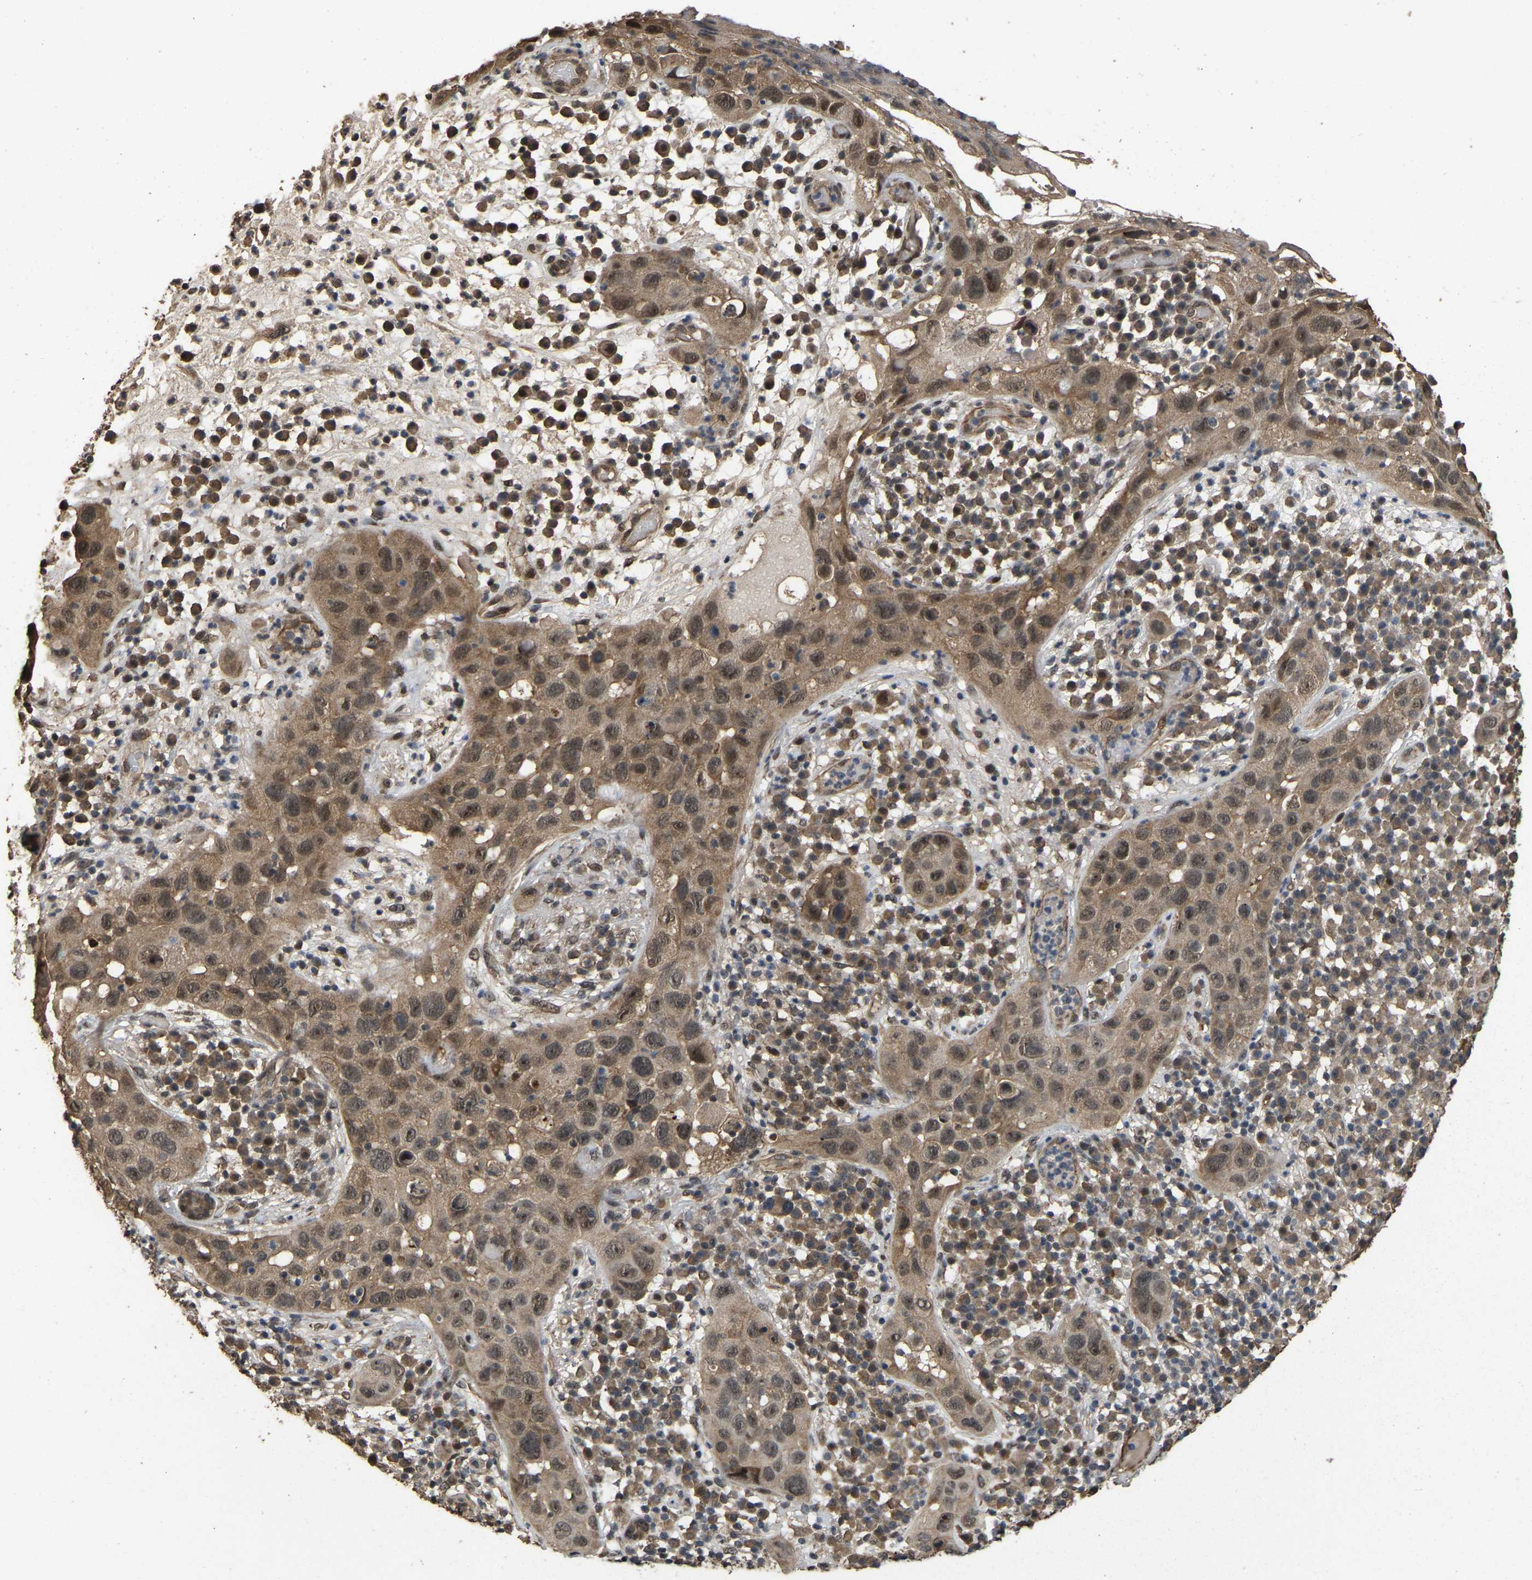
{"staining": {"intensity": "moderate", "quantity": "25%-75%", "location": "cytoplasmic/membranous"}, "tissue": "skin cancer", "cell_type": "Tumor cells", "image_type": "cancer", "snomed": [{"axis": "morphology", "description": "Squamous cell carcinoma in situ, NOS"}, {"axis": "morphology", "description": "Squamous cell carcinoma, NOS"}, {"axis": "topography", "description": "Skin"}], "caption": "Immunohistochemical staining of human skin cancer displays medium levels of moderate cytoplasmic/membranous protein staining in approximately 25%-75% of tumor cells.", "gene": "ARHGAP23", "patient": {"sex": "male", "age": 93}}